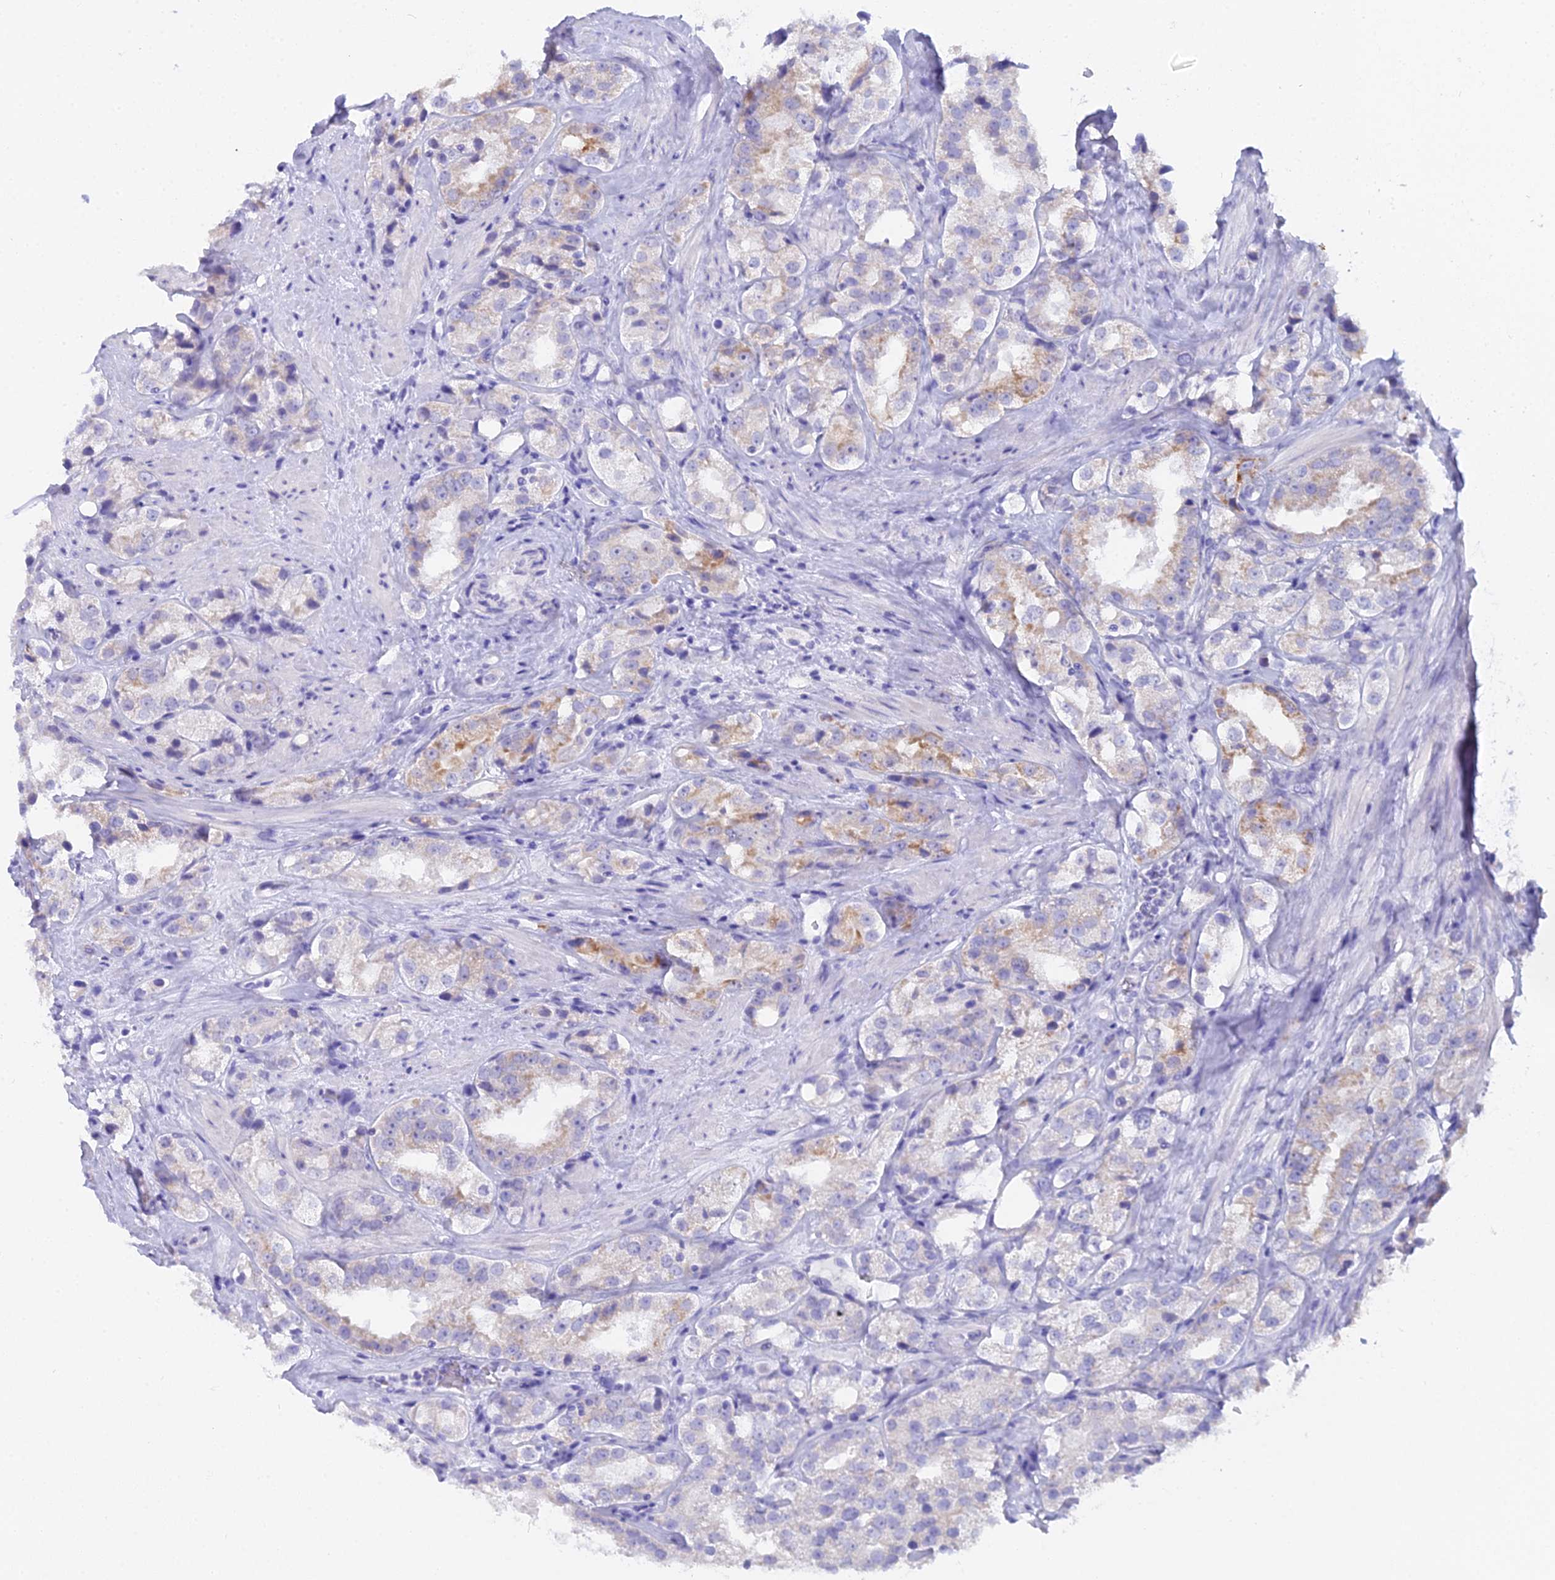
{"staining": {"intensity": "weak", "quantity": "25%-75%", "location": "cytoplasmic/membranous"}, "tissue": "prostate cancer", "cell_type": "Tumor cells", "image_type": "cancer", "snomed": [{"axis": "morphology", "description": "Adenocarcinoma, NOS"}, {"axis": "topography", "description": "Prostate"}], "caption": "Brown immunohistochemical staining in adenocarcinoma (prostate) shows weak cytoplasmic/membranous expression in about 25%-75% of tumor cells.", "gene": "CGB2", "patient": {"sex": "male", "age": 79}}